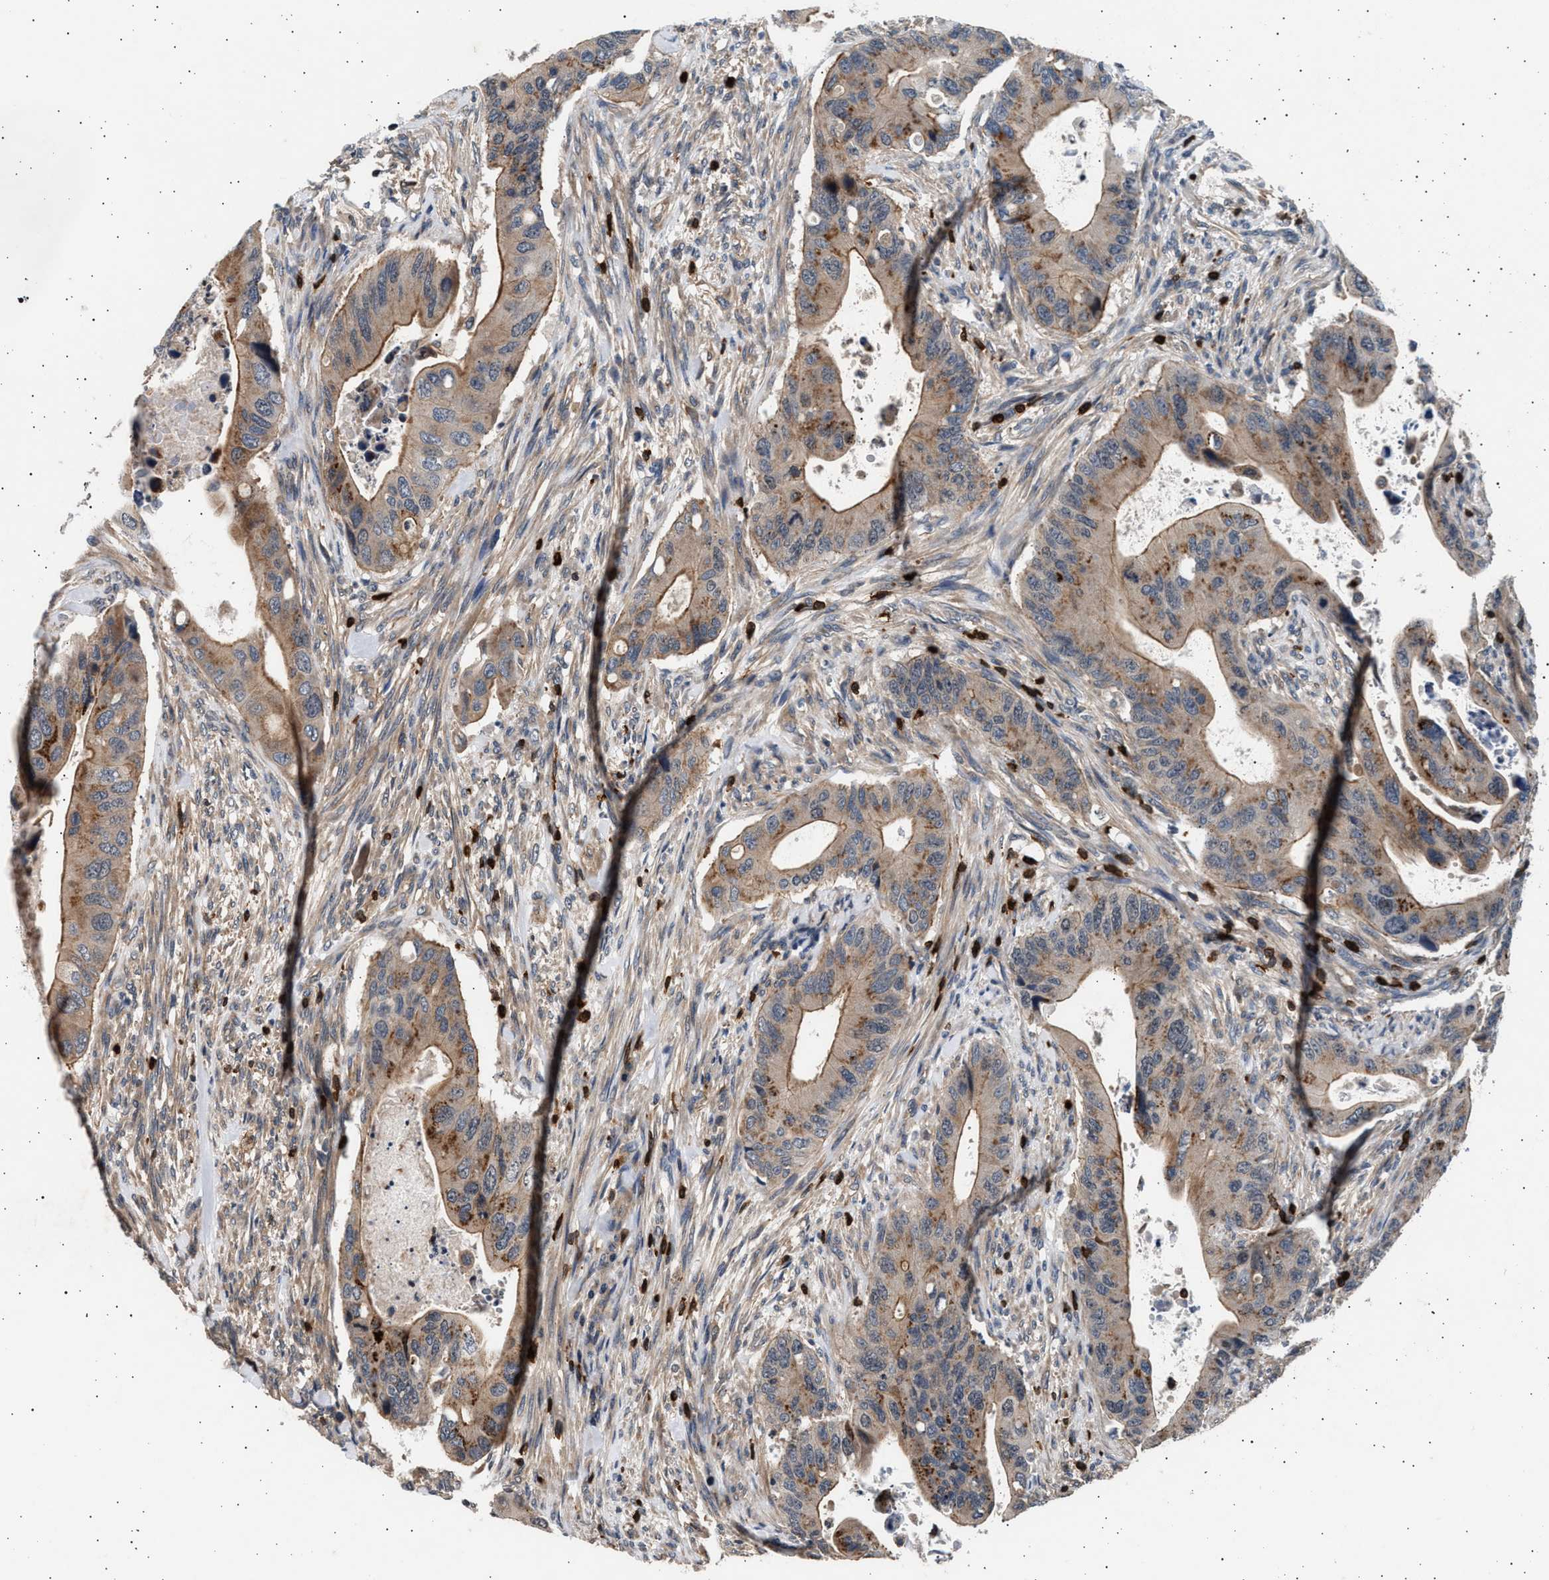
{"staining": {"intensity": "weak", "quantity": ">75%", "location": "cytoplasmic/membranous"}, "tissue": "colorectal cancer", "cell_type": "Tumor cells", "image_type": "cancer", "snomed": [{"axis": "morphology", "description": "Adenocarcinoma, NOS"}, {"axis": "topography", "description": "Rectum"}], "caption": "Brown immunohistochemical staining in colorectal cancer (adenocarcinoma) exhibits weak cytoplasmic/membranous staining in approximately >75% of tumor cells.", "gene": "GRAP2", "patient": {"sex": "female", "age": 57}}